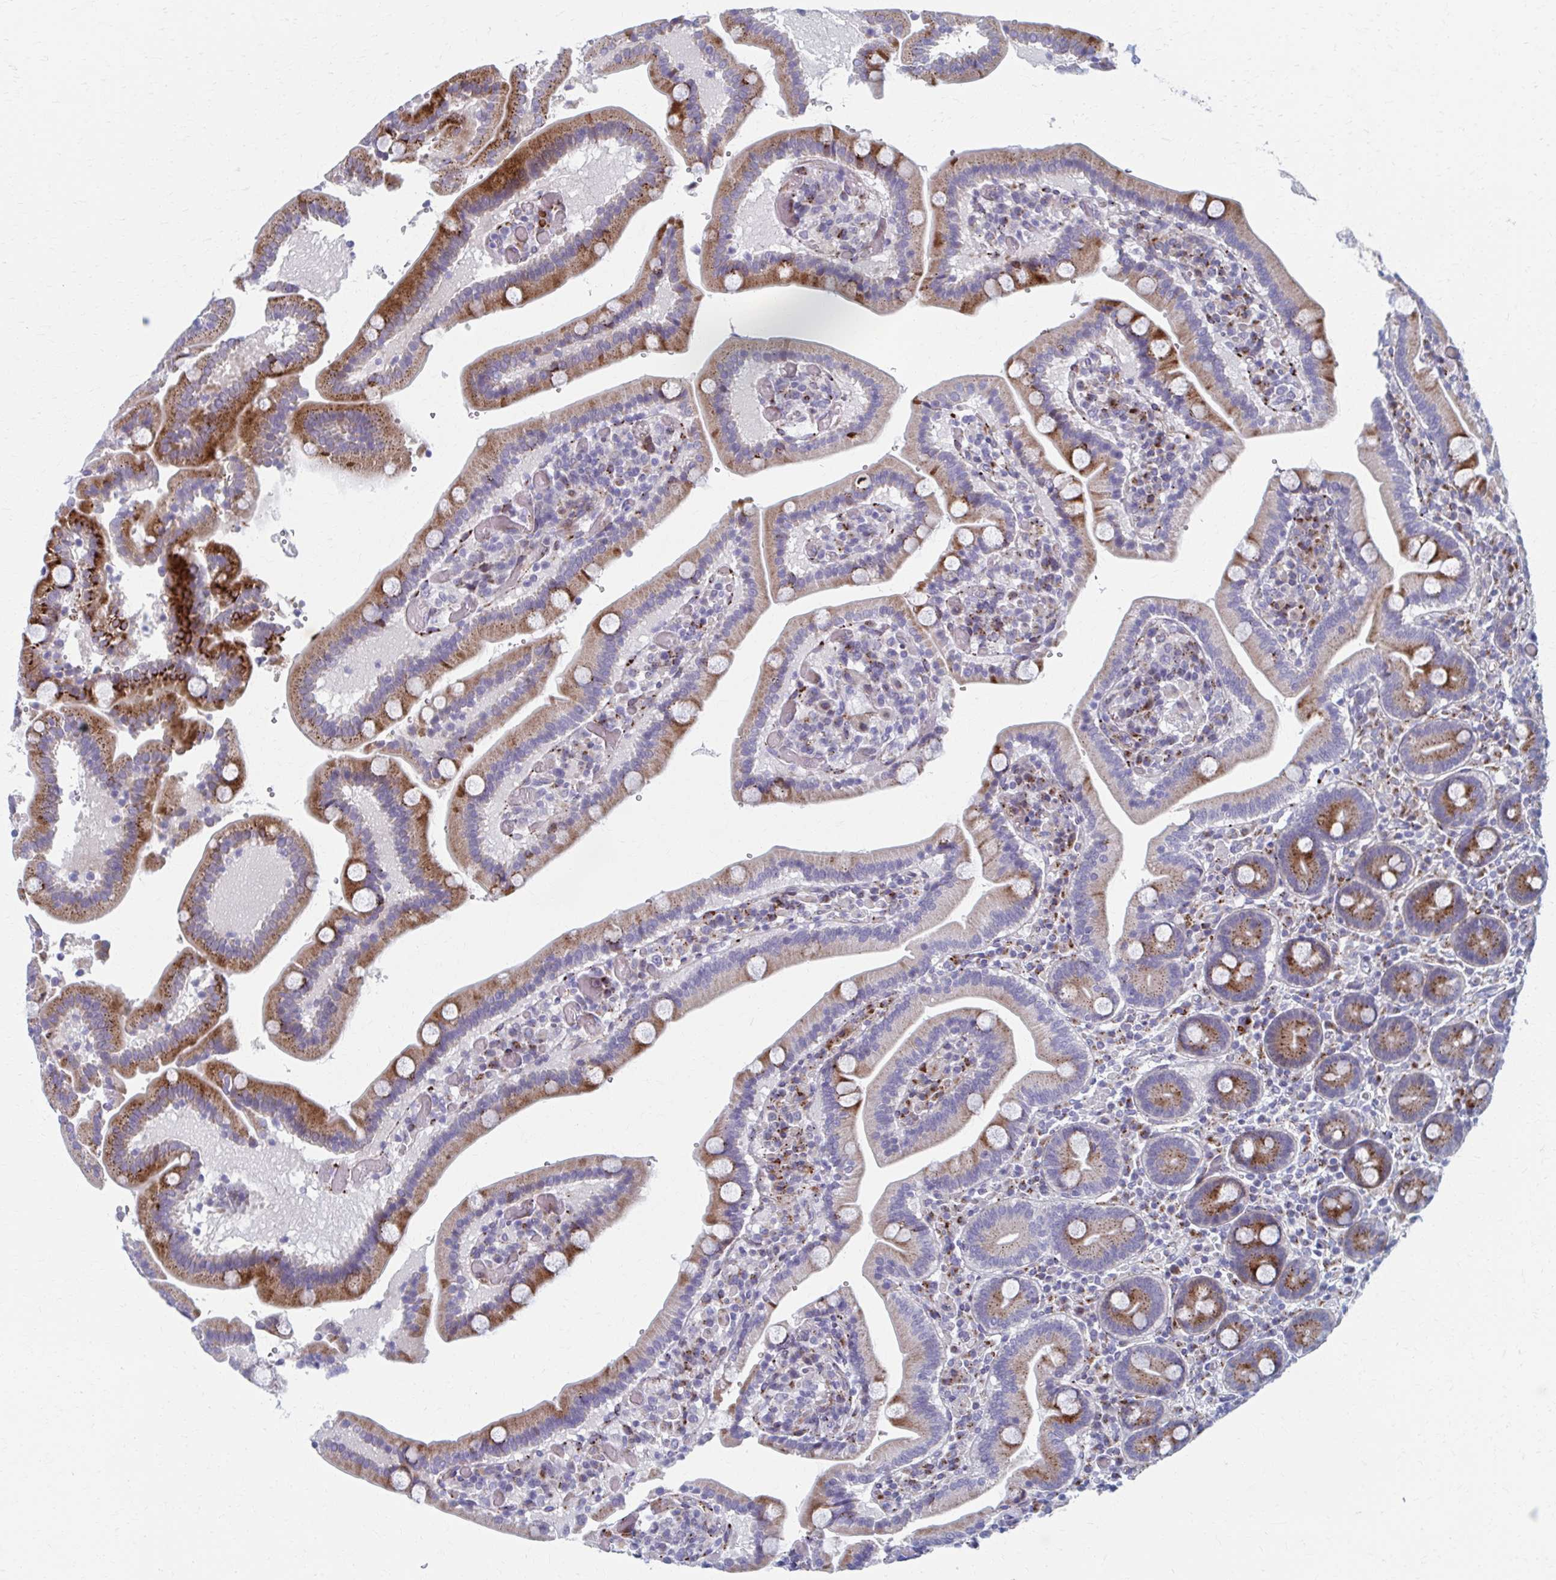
{"staining": {"intensity": "moderate", "quantity": "25%-75%", "location": "cytoplasmic/membranous"}, "tissue": "duodenum", "cell_type": "Glandular cells", "image_type": "normal", "snomed": [{"axis": "morphology", "description": "Normal tissue, NOS"}, {"axis": "topography", "description": "Duodenum"}], "caption": "A high-resolution photomicrograph shows IHC staining of benign duodenum, which demonstrates moderate cytoplasmic/membranous expression in approximately 25%-75% of glandular cells. (brown staining indicates protein expression, while blue staining denotes nuclei).", "gene": "OLFM2", "patient": {"sex": "female", "age": 62}}